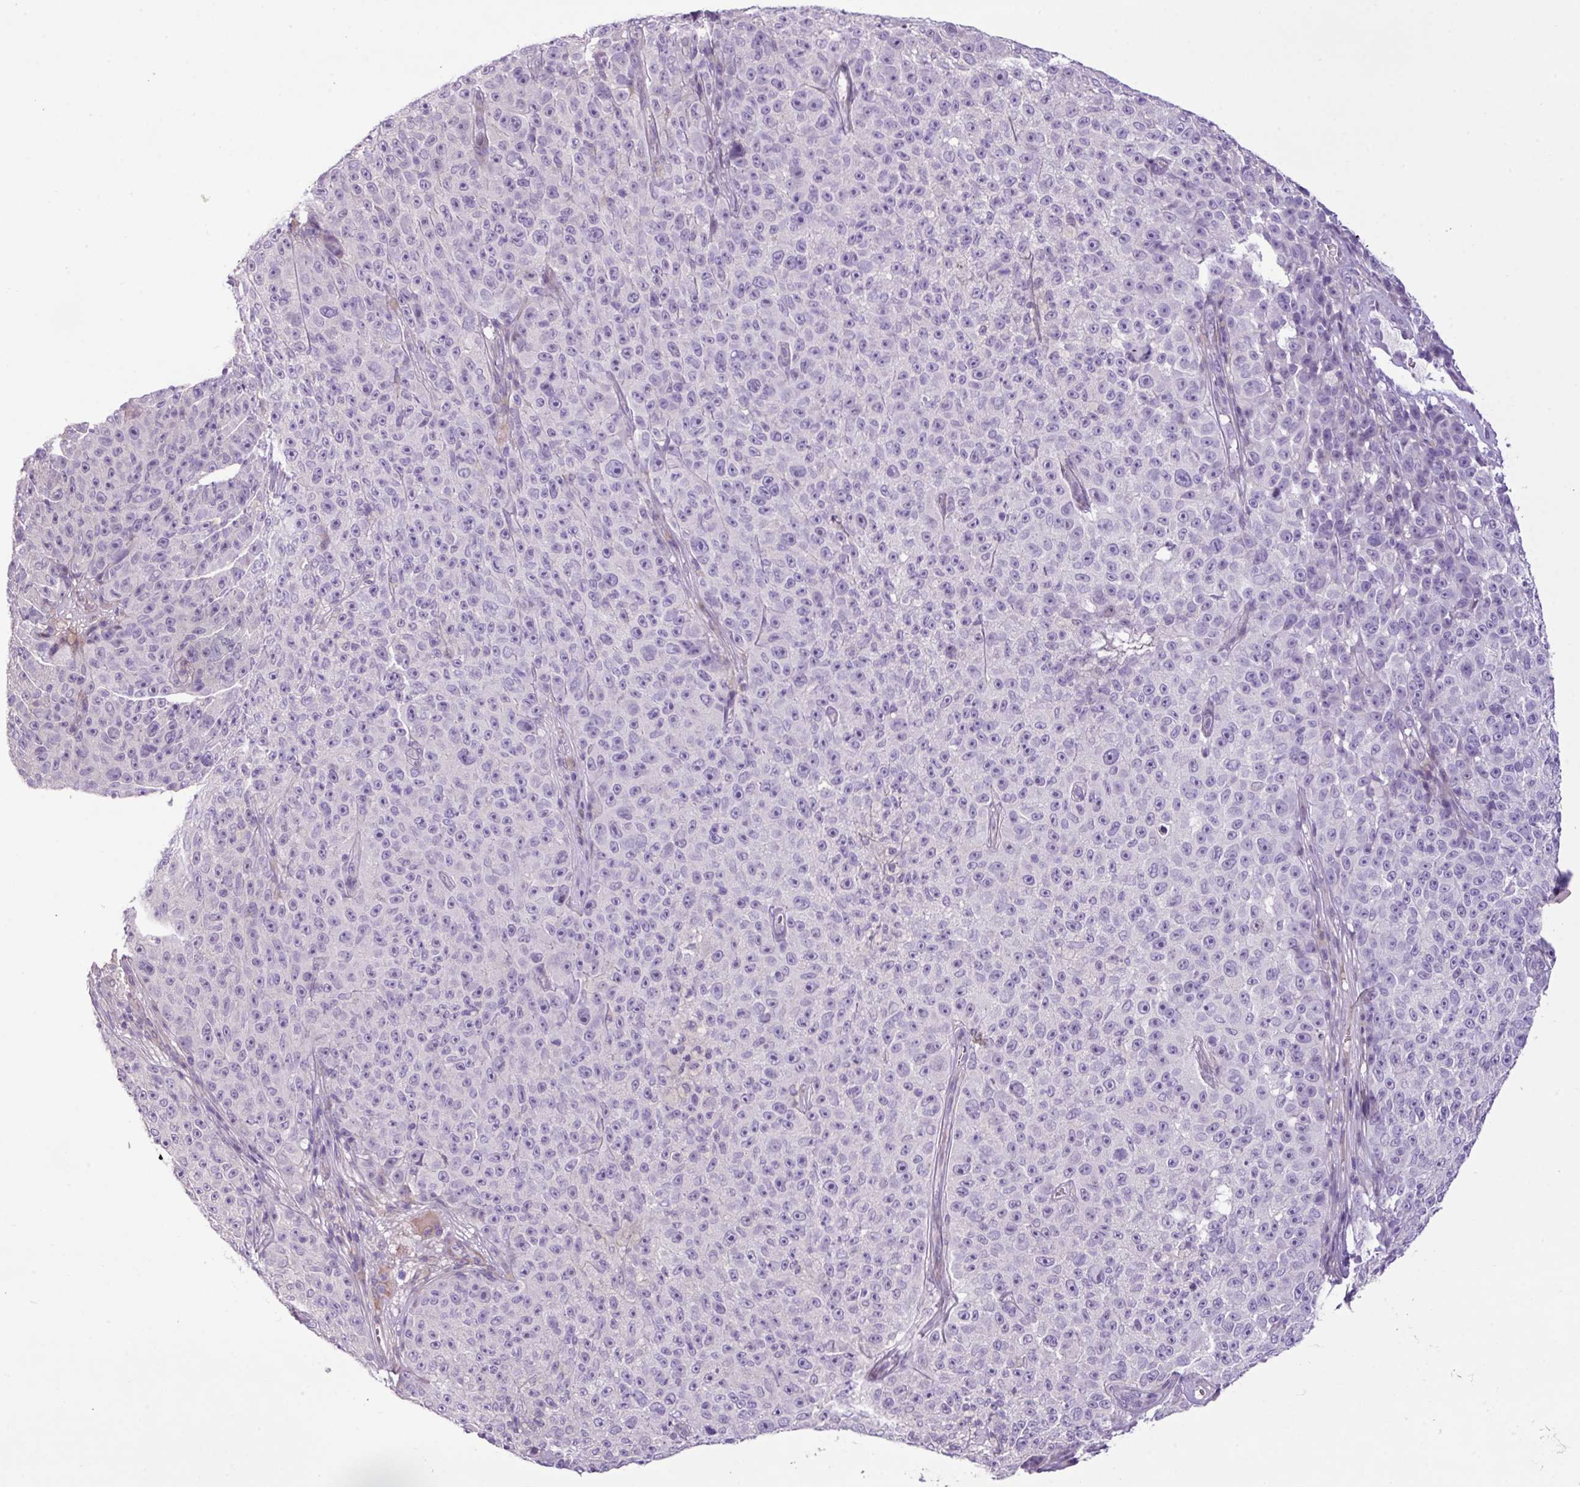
{"staining": {"intensity": "negative", "quantity": "none", "location": "none"}, "tissue": "melanoma", "cell_type": "Tumor cells", "image_type": "cancer", "snomed": [{"axis": "morphology", "description": "Malignant melanoma, NOS"}, {"axis": "topography", "description": "Skin"}], "caption": "Immunohistochemistry (IHC) histopathology image of neoplastic tissue: malignant melanoma stained with DAB demonstrates no significant protein expression in tumor cells.", "gene": "YLPM1", "patient": {"sex": "female", "age": 82}}